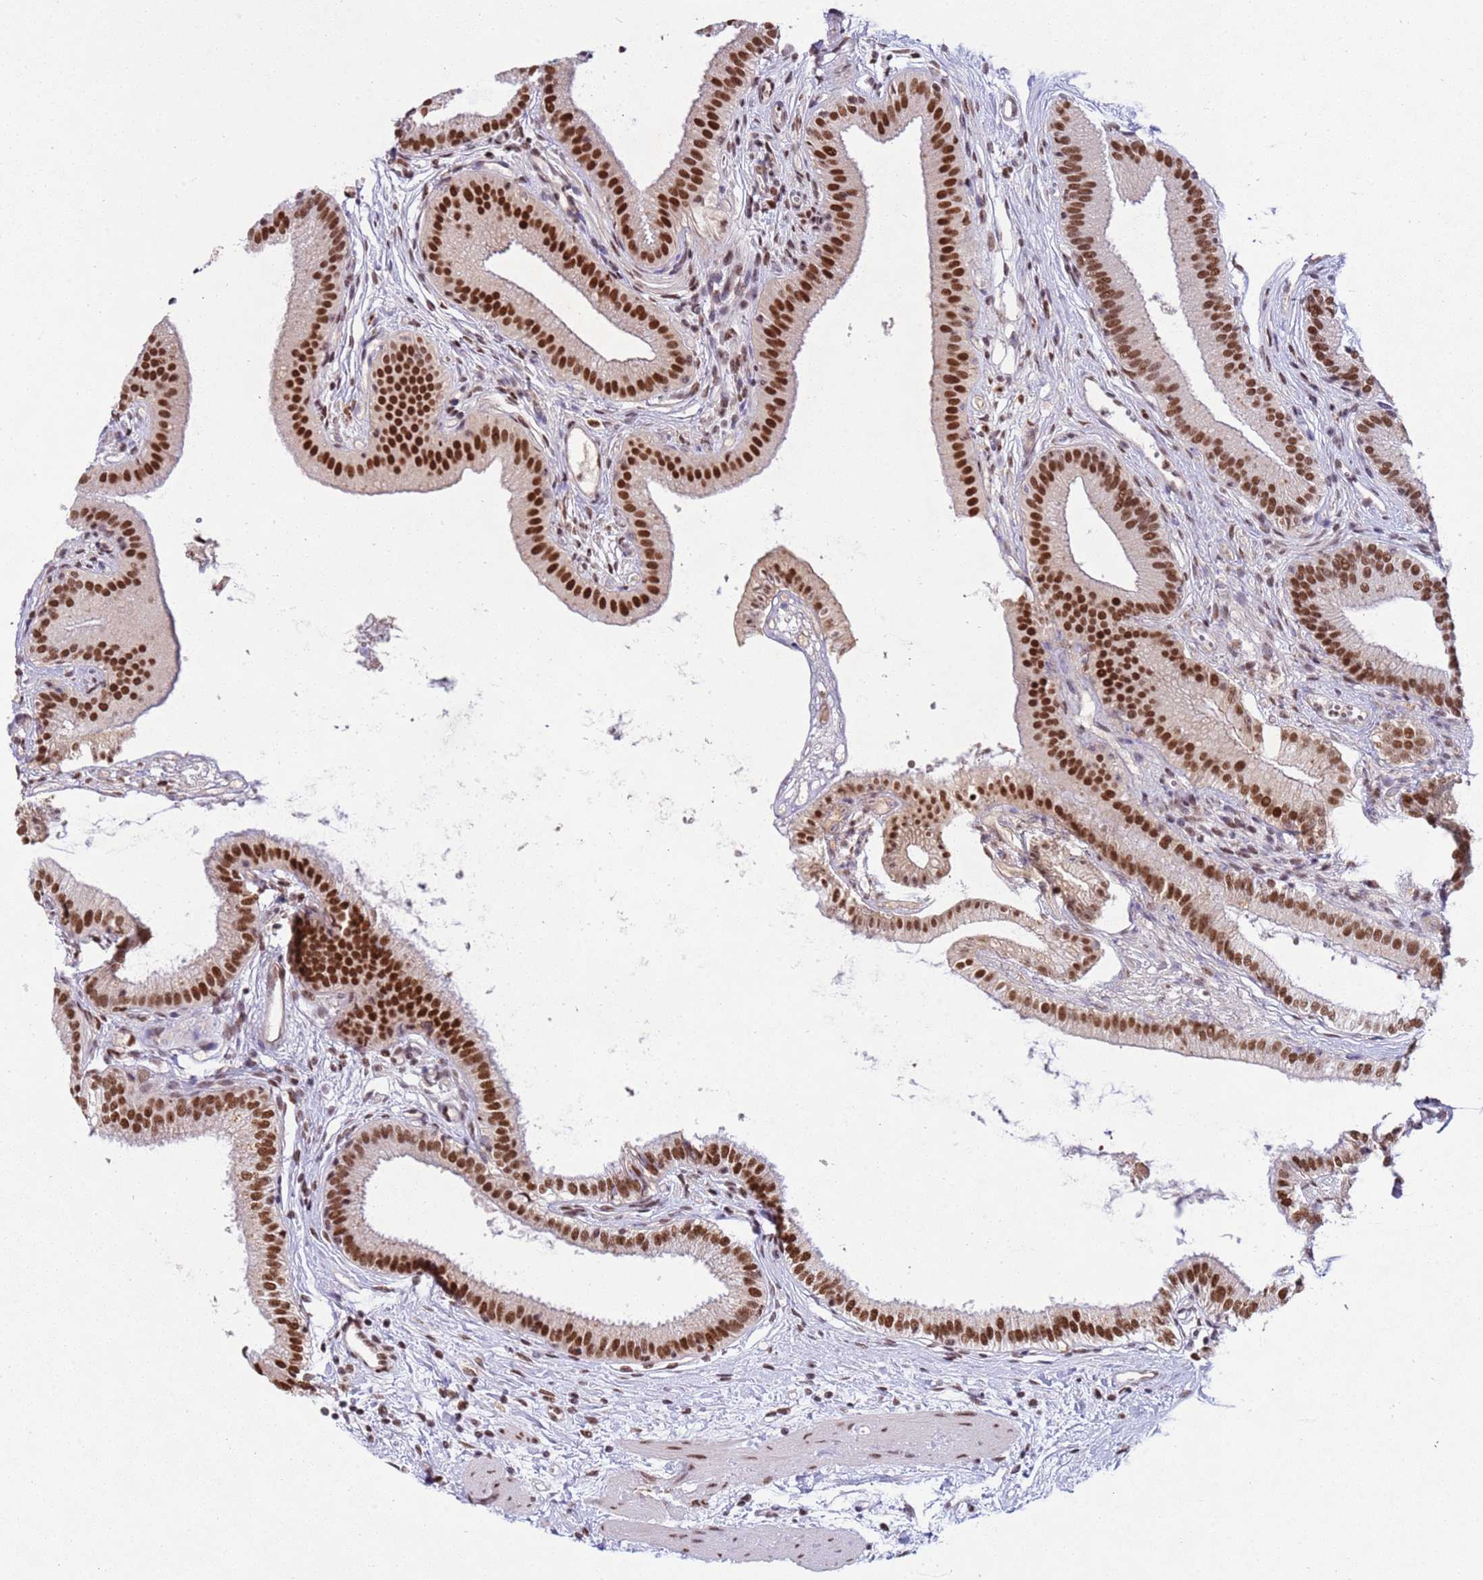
{"staining": {"intensity": "strong", "quantity": ">75%", "location": "nuclear"}, "tissue": "gallbladder", "cell_type": "Glandular cells", "image_type": "normal", "snomed": [{"axis": "morphology", "description": "Normal tissue, NOS"}, {"axis": "topography", "description": "Gallbladder"}], "caption": "This histopathology image demonstrates IHC staining of unremarkable human gallbladder, with high strong nuclear expression in about >75% of glandular cells.", "gene": "ESF1", "patient": {"sex": "female", "age": 54}}